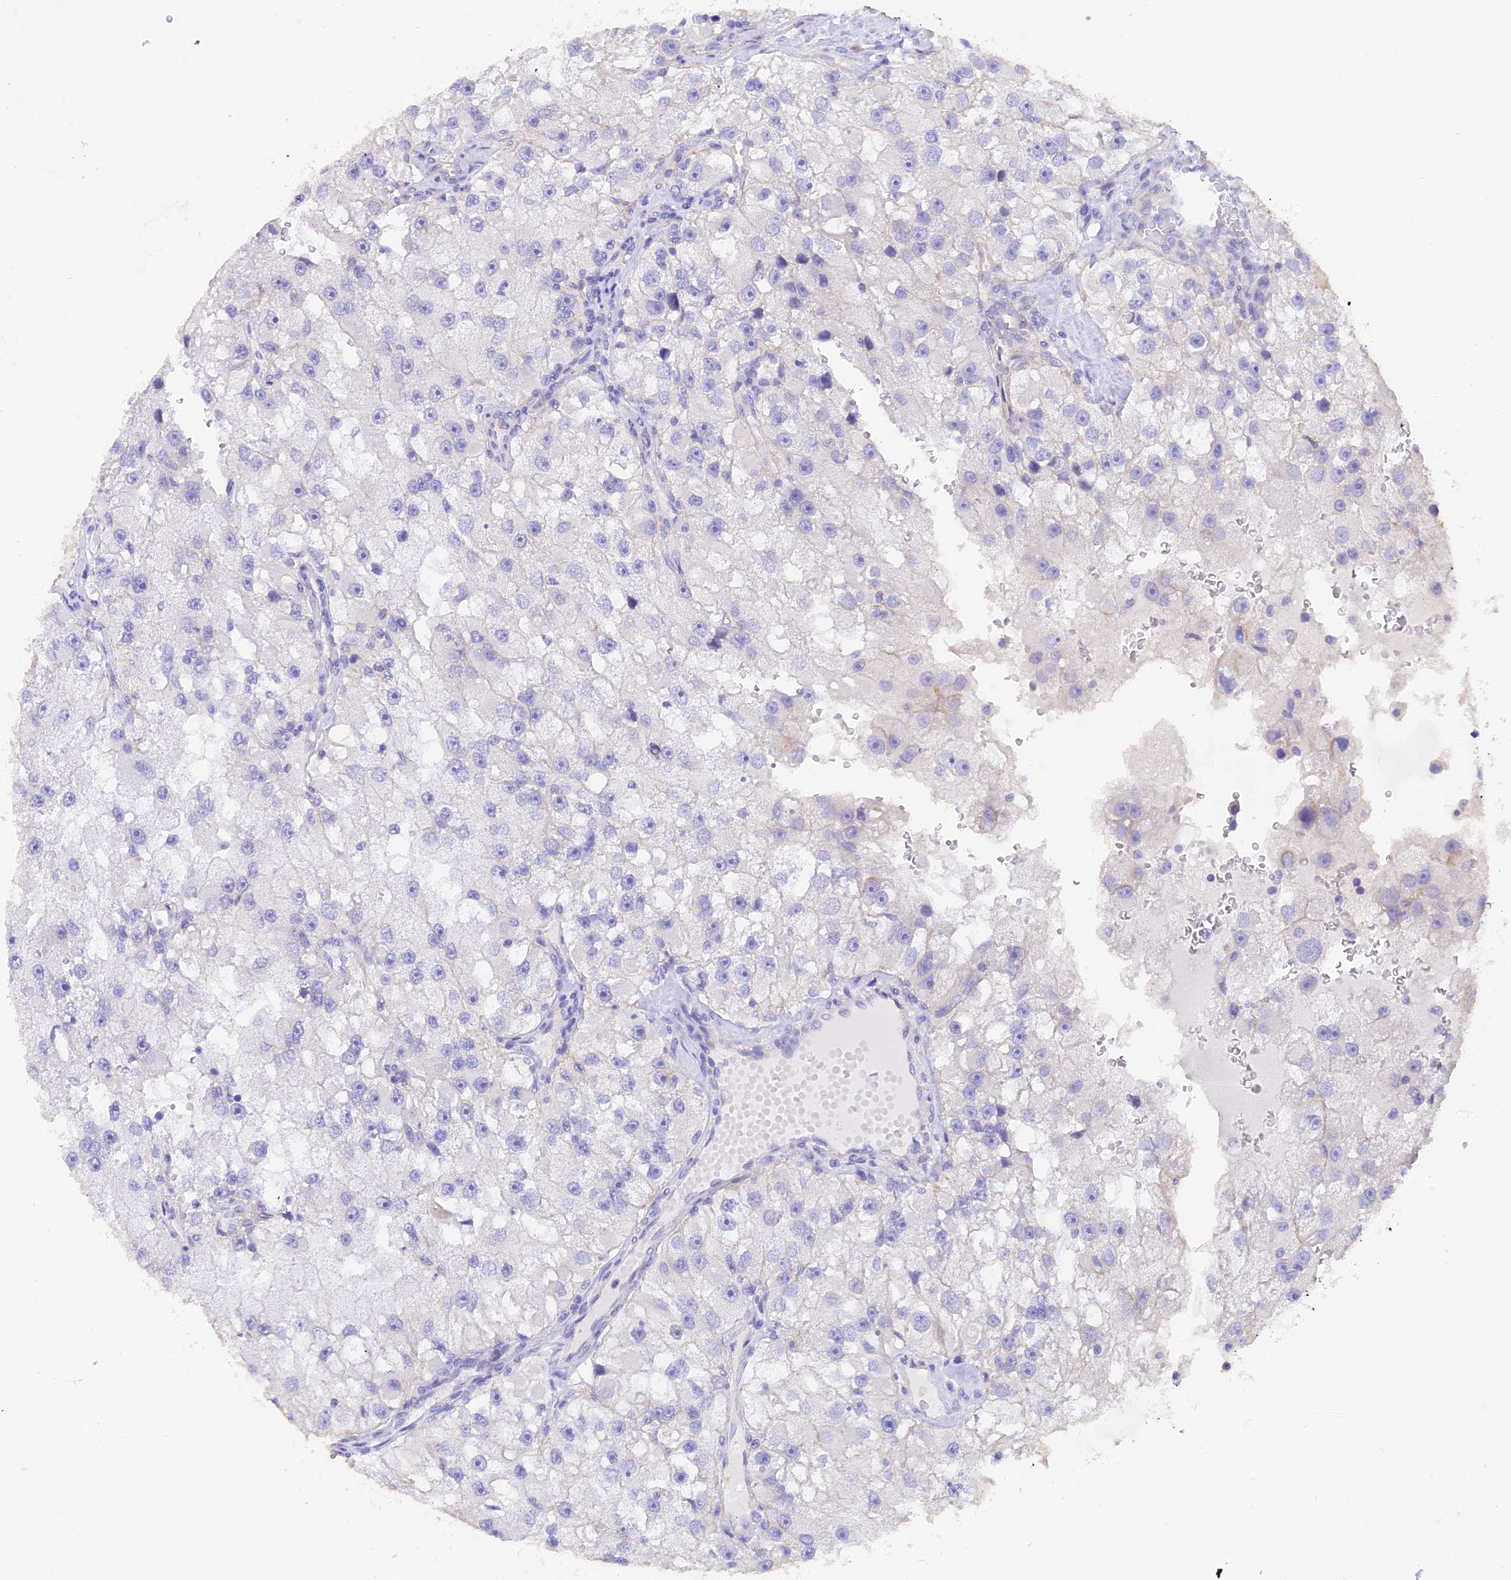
{"staining": {"intensity": "negative", "quantity": "none", "location": "none"}, "tissue": "renal cancer", "cell_type": "Tumor cells", "image_type": "cancer", "snomed": [{"axis": "morphology", "description": "Adenocarcinoma, NOS"}, {"axis": "topography", "description": "Kidney"}], "caption": "There is no significant staining in tumor cells of renal cancer (adenocarcinoma). (DAB (3,3'-diaminobenzidine) immunohistochemistry (IHC) with hematoxylin counter stain).", "gene": "COL6A5", "patient": {"sex": "male", "age": 63}}